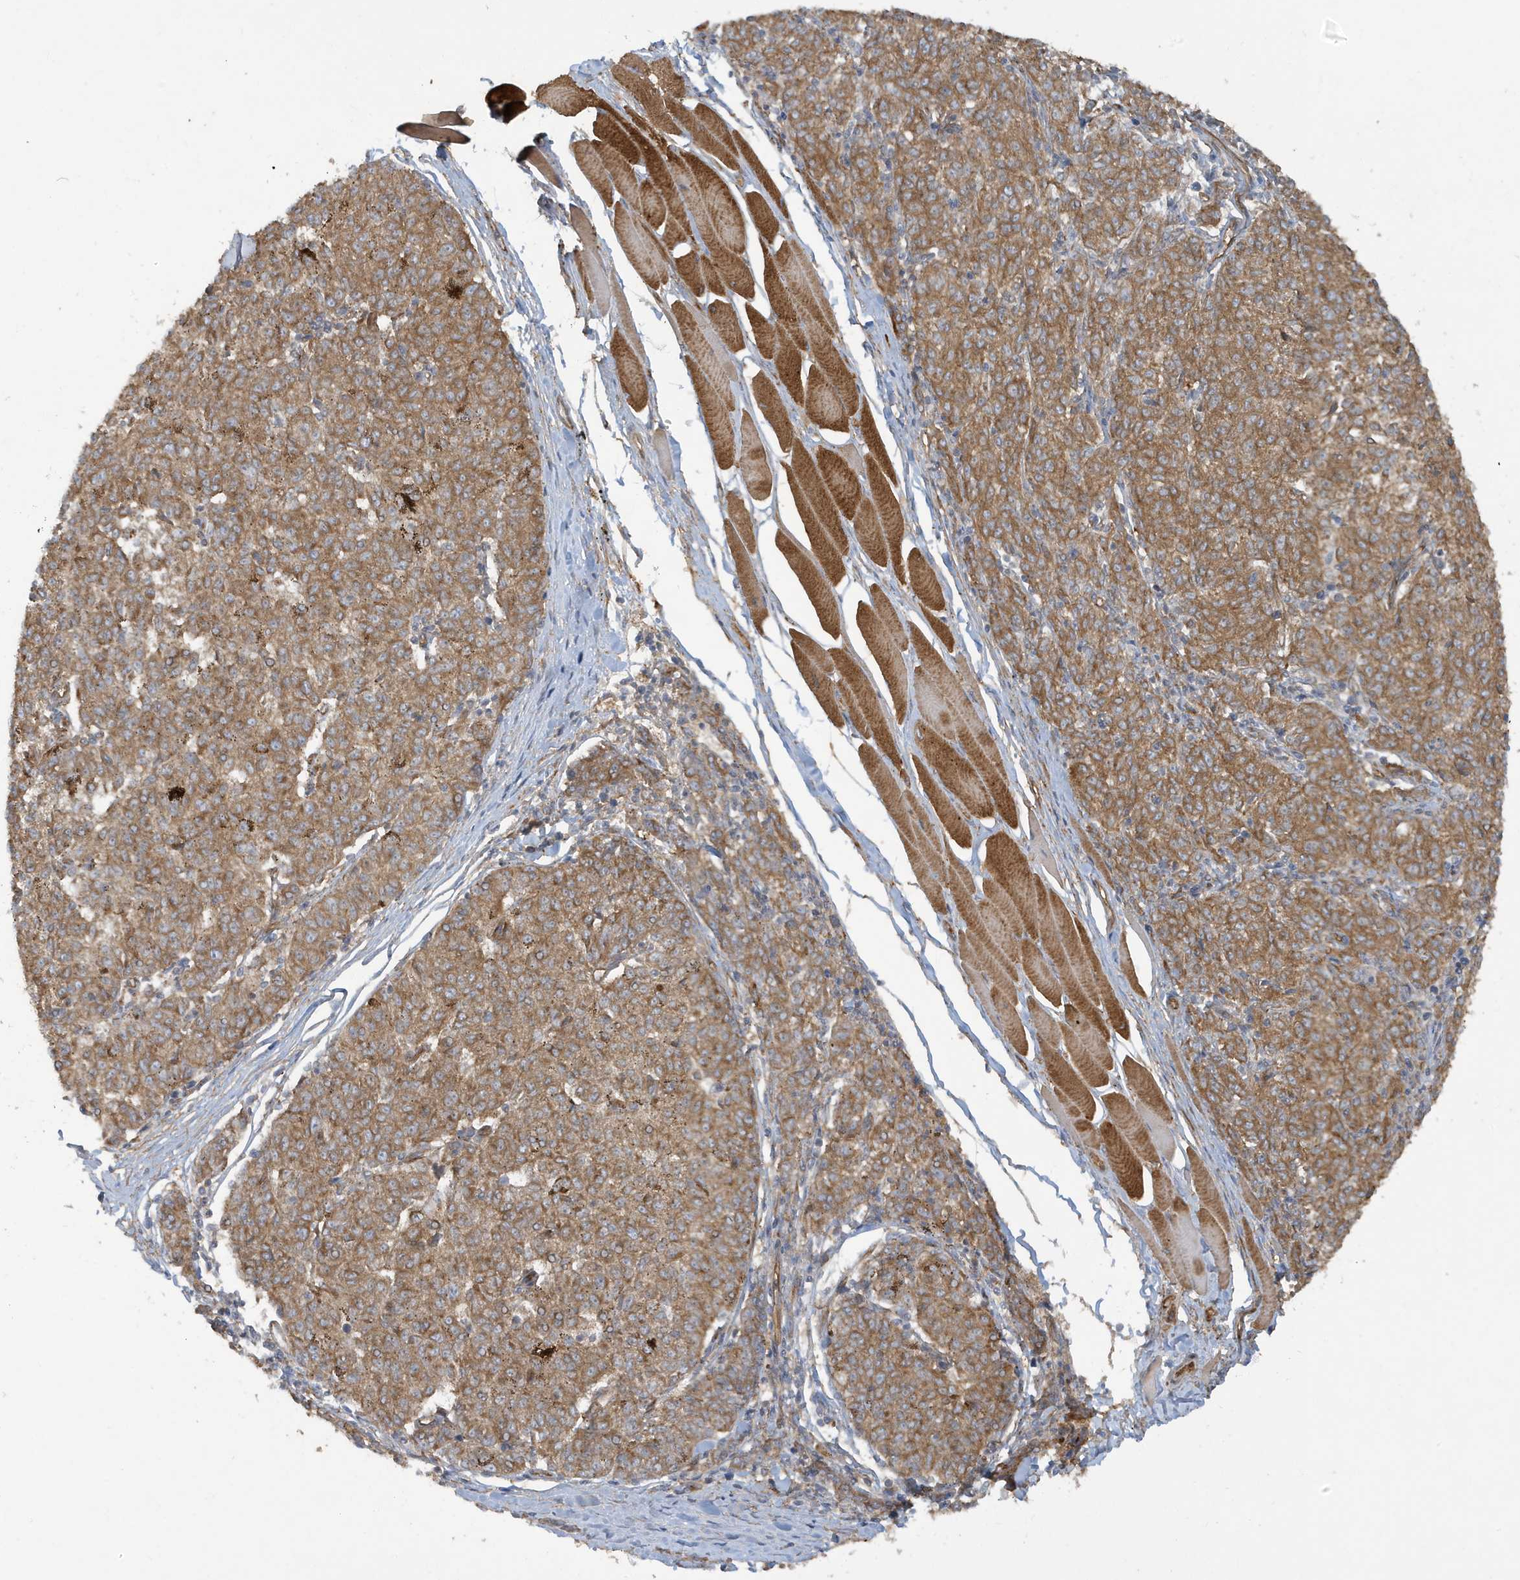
{"staining": {"intensity": "moderate", "quantity": ">75%", "location": "cytoplasmic/membranous"}, "tissue": "melanoma", "cell_type": "Tumor cells", "image_type": "cancer", "snomed": [{"axis": "morphology", "description": "Malignant melanoma, NOS"}, {"axis": "topography", "description": "Skin"}], "caption": "Immunohistochemistry (IHC) (DAB) staining of malignant melanoma exhibits moderate cytoplasmic/membranous protein staining in approximately >75% of tumor cells. The staining was performed using DAB (3,3'-diaminobenzidine) to visualize the protein expression in brown, while the nuclei were stained in blue with hematoxylin (Magnification: 20x).", "gene": "ATP23", "patient": {"sex": "female", "age": 72}}